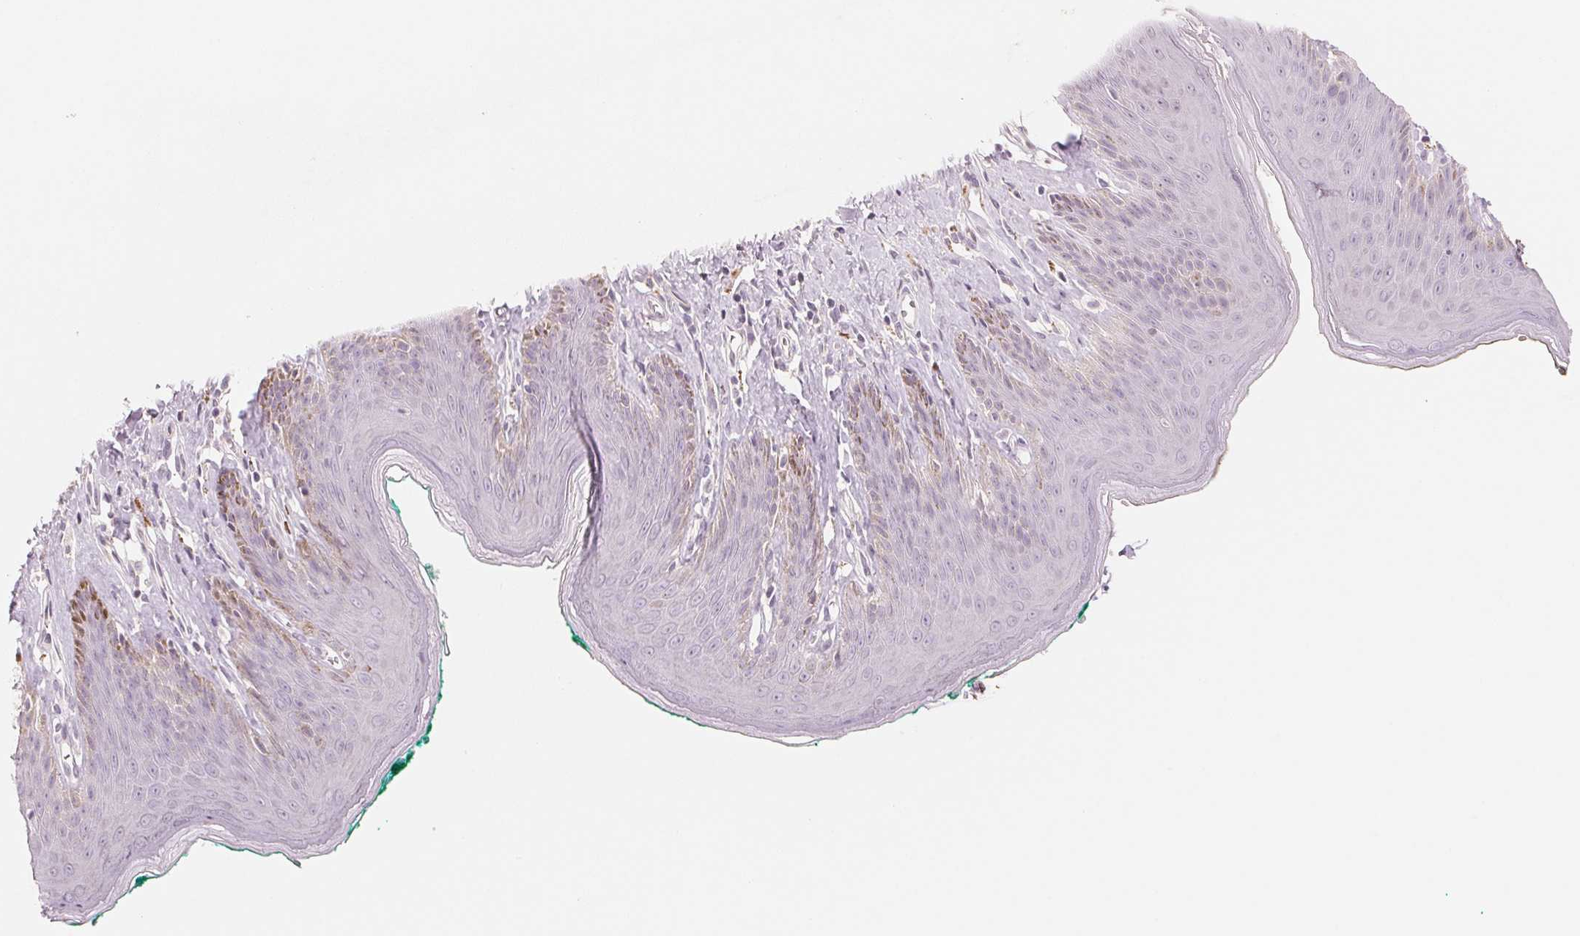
{"staining": {"intensity": "moderate", "quantity": "<25%", "location": "cytoplasmic/membranous"}, "tissue": "skin", "cell_type": "Epidermal cells", "image_type": "normal", "snomed": [{"axis": "morphology", "description": "Normal tissue, NOS"}, {"axis": "topography", "description": "Vulva"}, {"axis": "topography", "description": "Peripheral nerve tissue"}], "caption": "Unremarkable skin was stained to show a protein in brown. There is low levels of moderate cytoplasmic/membranous positivity in about <25% of epidermal cells. (DAB (3,3'-diaminobenzidine) IHC with brightfield microscopy, high magnification).", "gene": "SLC17A4", "patient": {"sex": "female", "age": 66}}